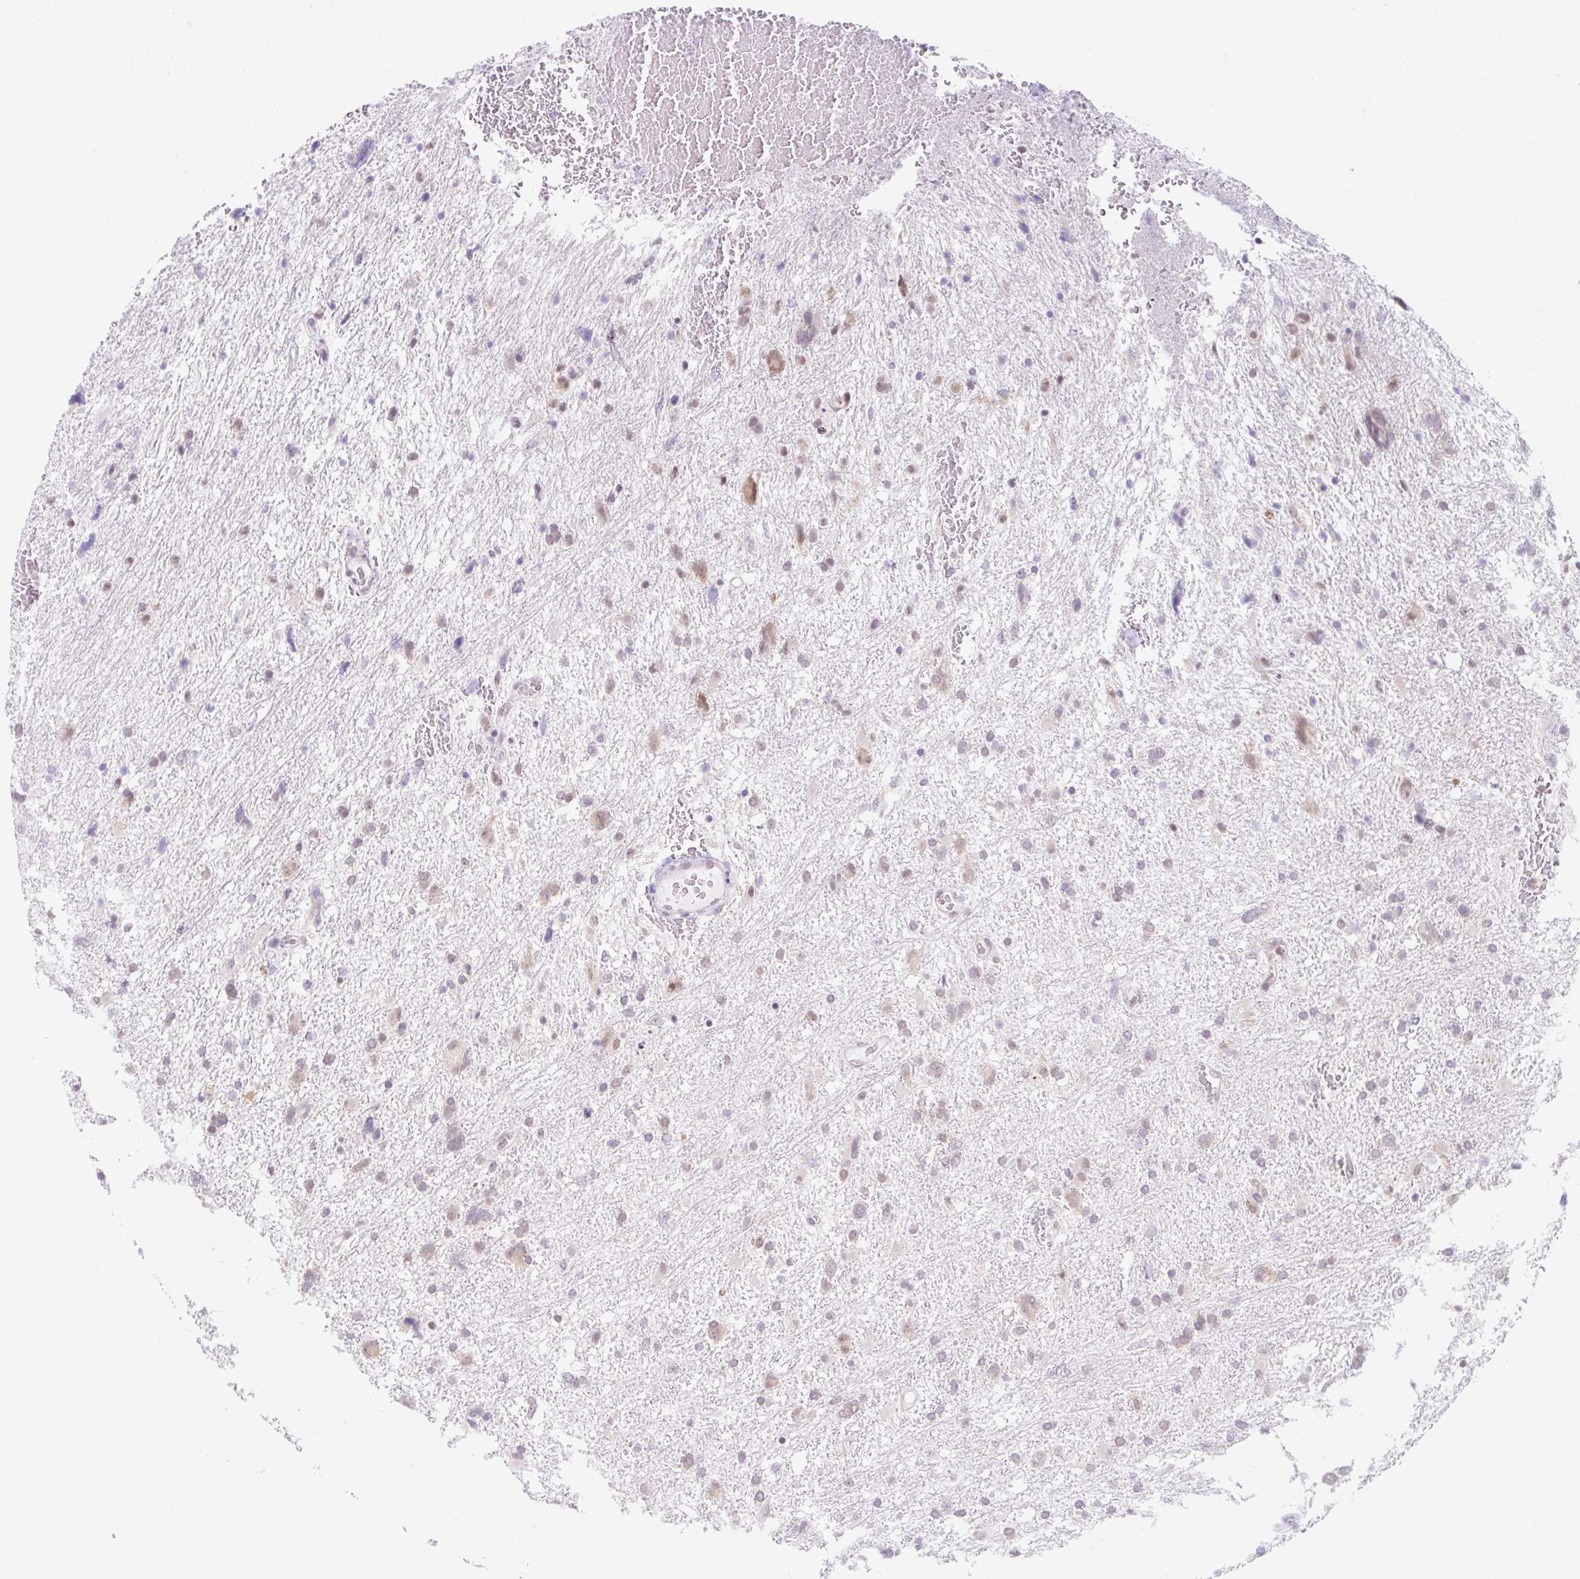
{"staining": {"intensity": "negative", "quantity": "none", "location": "none"}, "tissue": "glioma", "cell_type": "Tumor cells", "image_type": "cancer", "snomed": [{"axis": "morphology", "description": "Glioma, malignant, High grade"}, {"axis": "topography", "description": "Brain"}], "caption": "The image displays no significant positivity in tumor cells of malignant glioma (high-grade).", "gene": "SRSF10", "patient": {"sex": "male", "age": 61}}